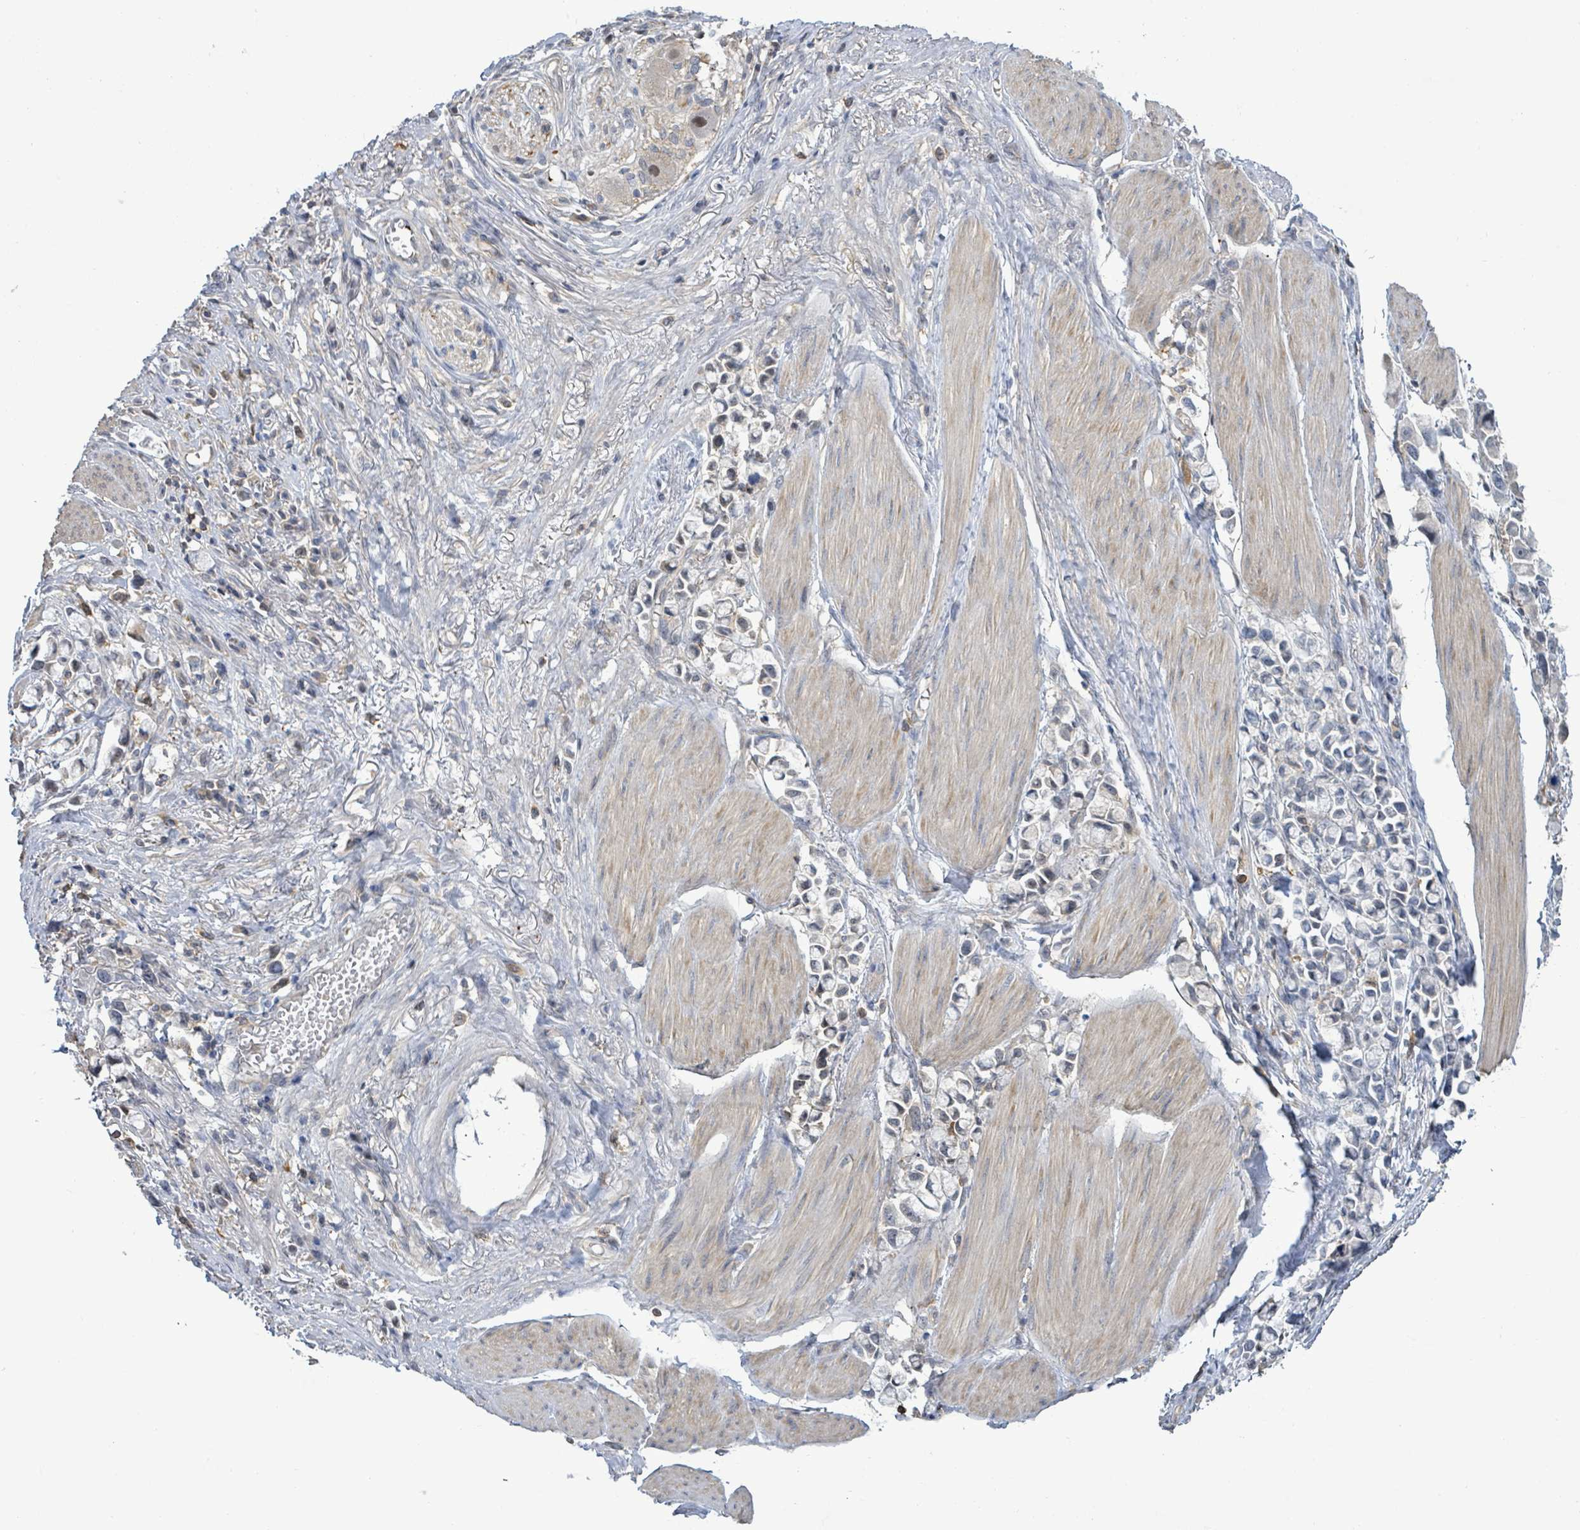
{"staining": {"intensity": "negative", "quantity": "none", "location": "none"}, "tissue": "stomach cancer", "cell_type": "Tumor cells", "image_type": "cancer", "snomed": [{"axis": "morphology", "description": "Adenocarcinoma, NOS"}, {"axis": "topography", "description": "Stomach"}], "caption": "Protein analysis of stomach cancer demonstrates no significant staining in tumor cells.", "gene": "PGAM1", "patient": {"sex": "female", "age": 81}}